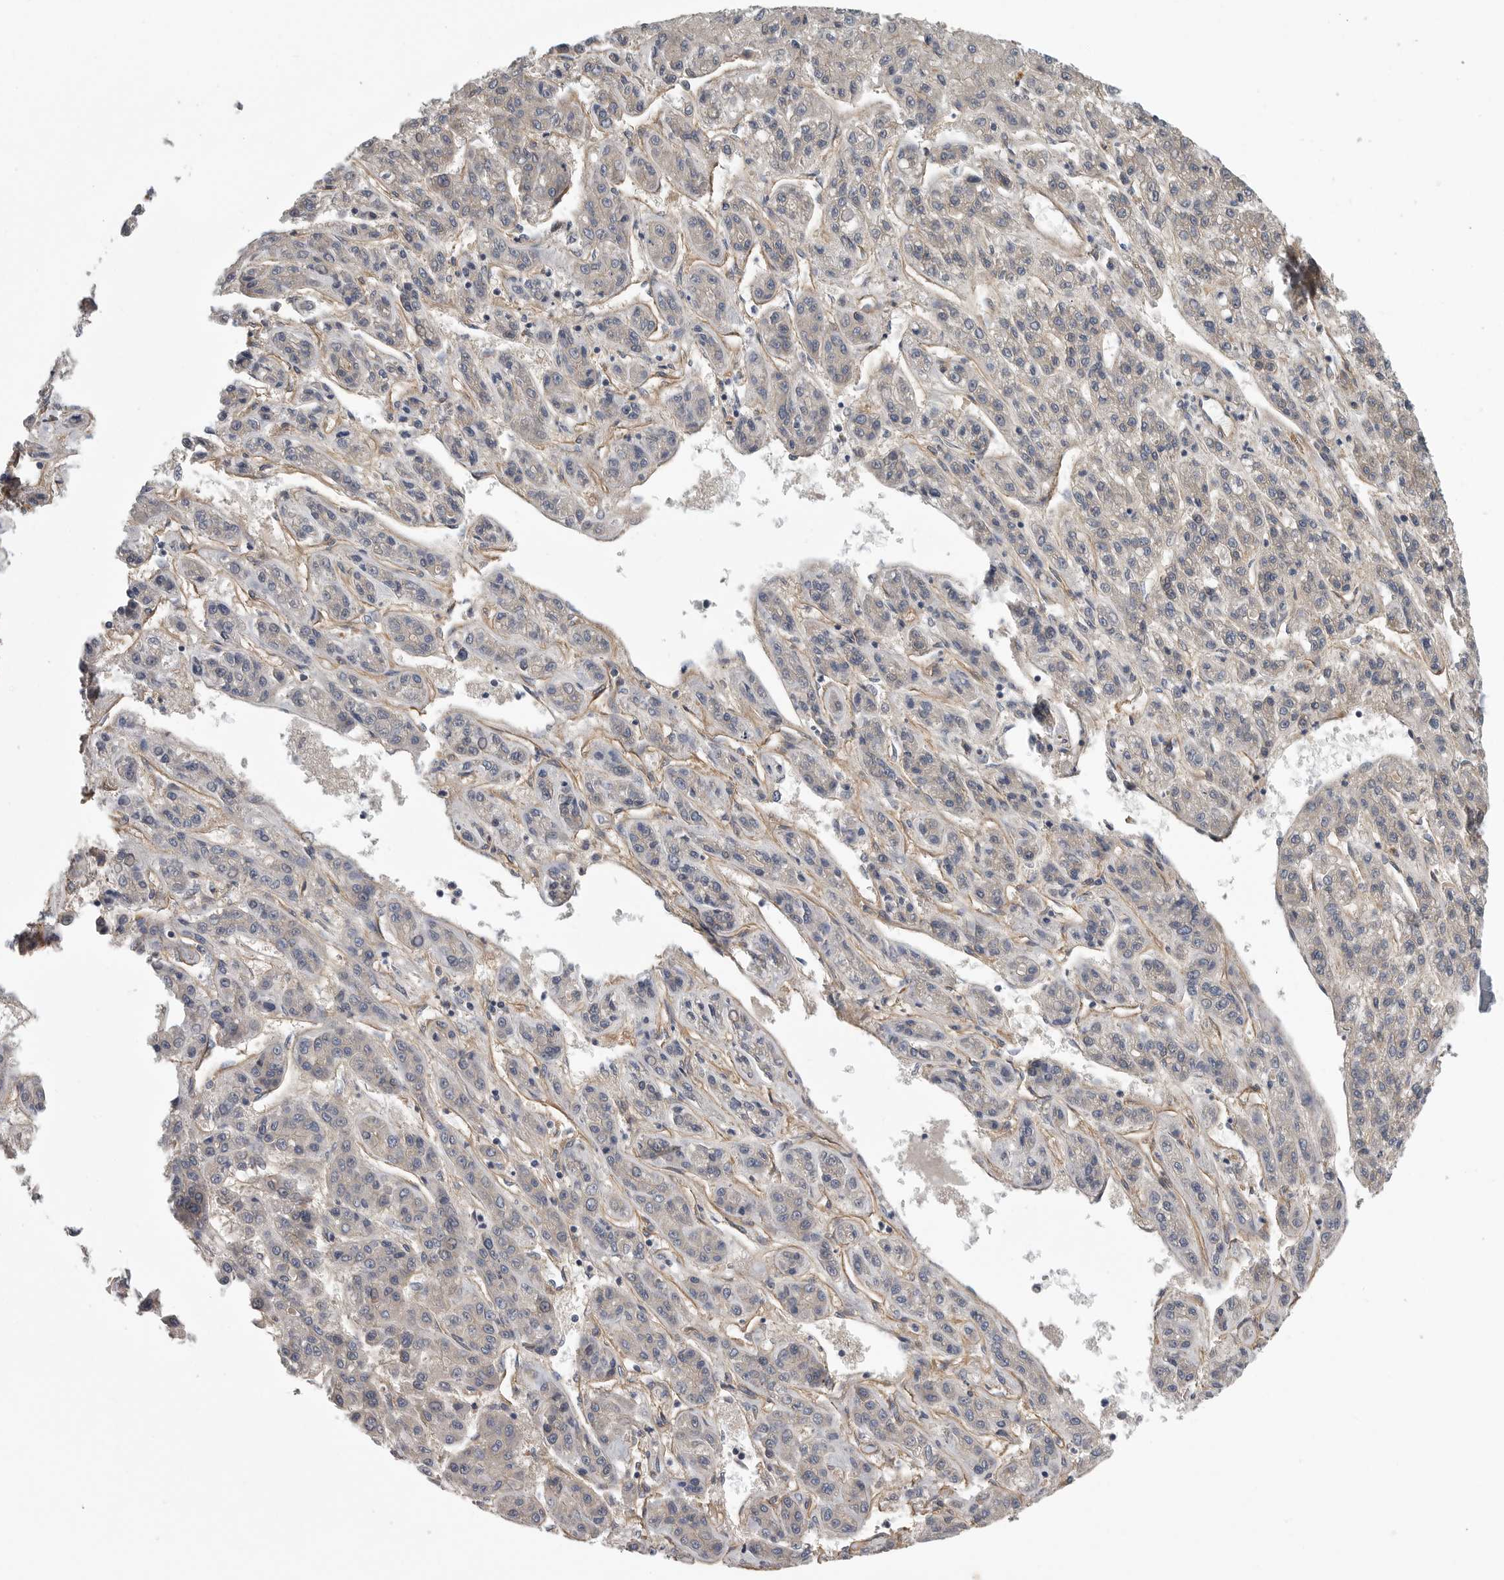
{"staining": {"intensity": "negative", "quantity": "none", "location": "none"}, "tissue": "liver cancer", "cell_type": "Tumor cells", "image_type": "cancer", "snomed": [{"axis": "morphology", "description": "Carcinoma, Hepatocellular, NOS"}, {"axis": "topography", "description": "Liver"}], "caption": "This is an immunohistochemistry (IHC) photomicrograph of human liver cancer. There is no positivity in tumor cells.", "gene": "OXR1", "patient": {"sex": "male", "age": 70}}